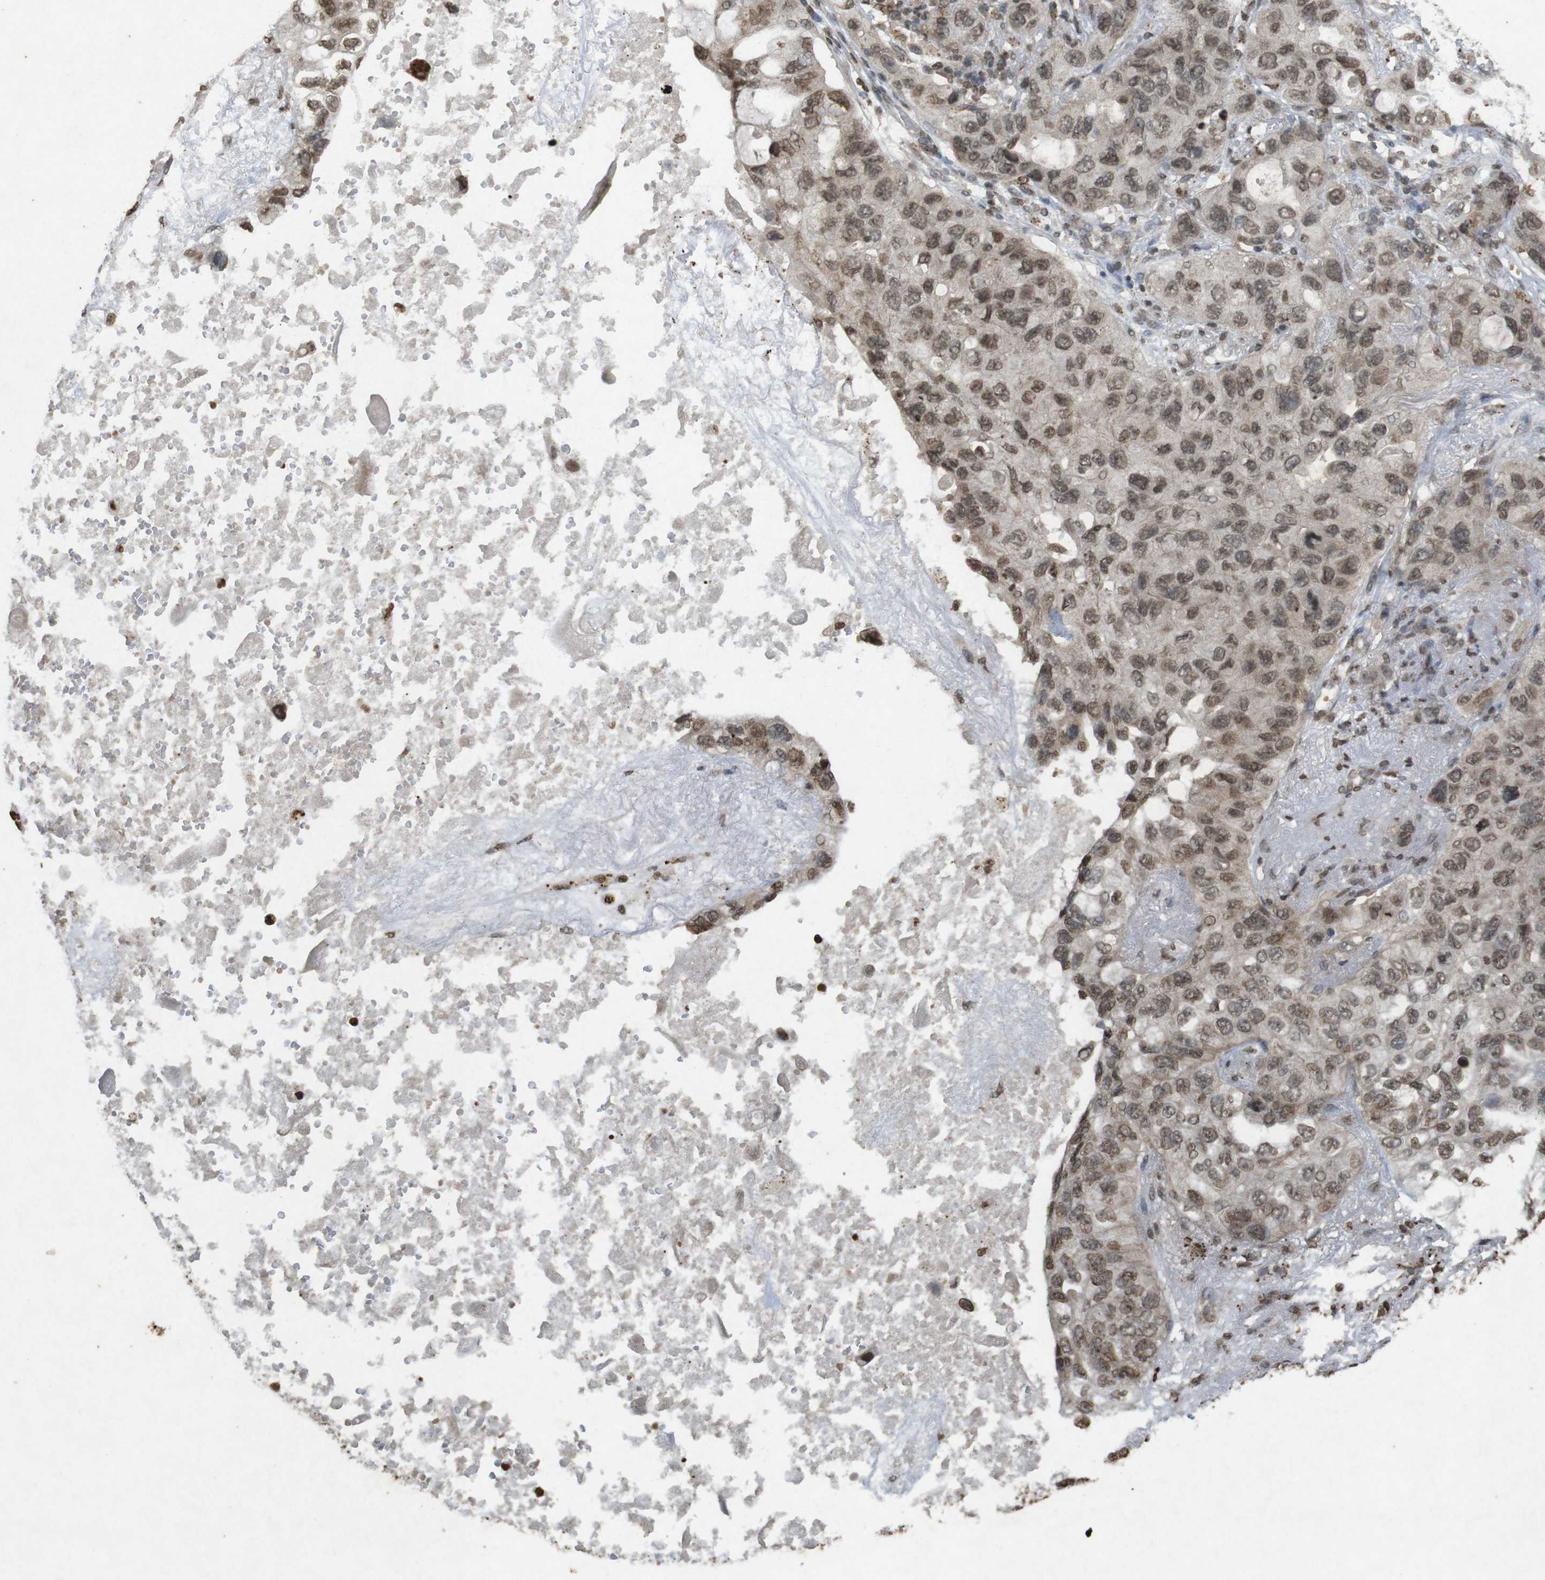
{"staining": {"intensity": "moderate", "quantity": ">75%", "location": "nuclear"}, "tissue": "lung cancer", "cell_type": "Tumor cells", "image_type": "cancer", "snomed": [{"axis": "morphology", "description": "Squamous cell carcinoma, NOS"}, {"axis": "topography", "description": "Lung"}], "caption": "Human lung squamous cell carcinoma stained with a brown dye exhibits moderate nuclear positive positivity in about >75% of tumor cells.", "gene": "ORC4", "patient": {"sex": "female", "age": 73}}